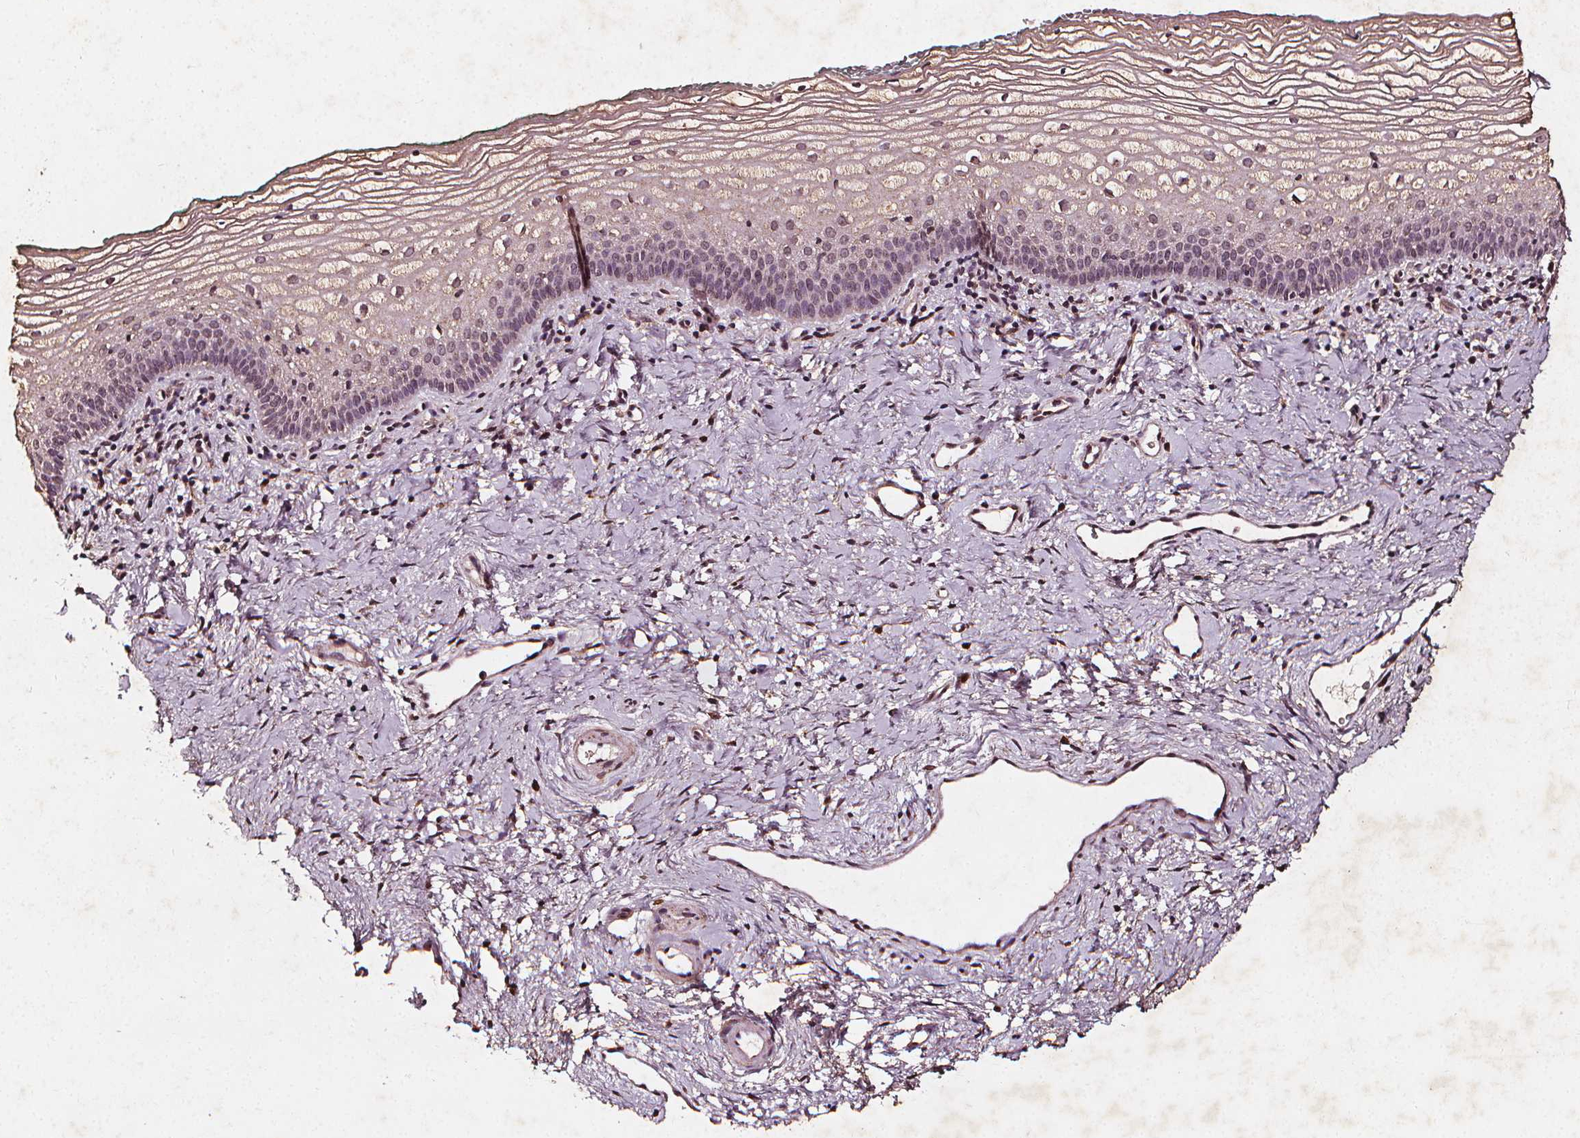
{"staining": {"intensity": "weak", "quantity": "25%-75%", "location": "cytoplasmic/membranous,nuclear"}, "tissue": "vagina", "cell_type": "Squamous epithelial cells", "image_type": "normal", "snomed": [{"axis": "morphology", "description": "Normal tissue, NOS"}, {"axis": "topography", "description": "Vagina"}], "caption": "Immunohistochemical staining of normal human vagina shows low levels of weak cytoplasmic/membranous,nuclear expression in approximately 25%-75% of squamous epithelial cells. The protein of interest is shown in brown color, while the nuclei are stained blue.", "gene": "ABCA1", "patient": {"sex": "female", "age": 44}}